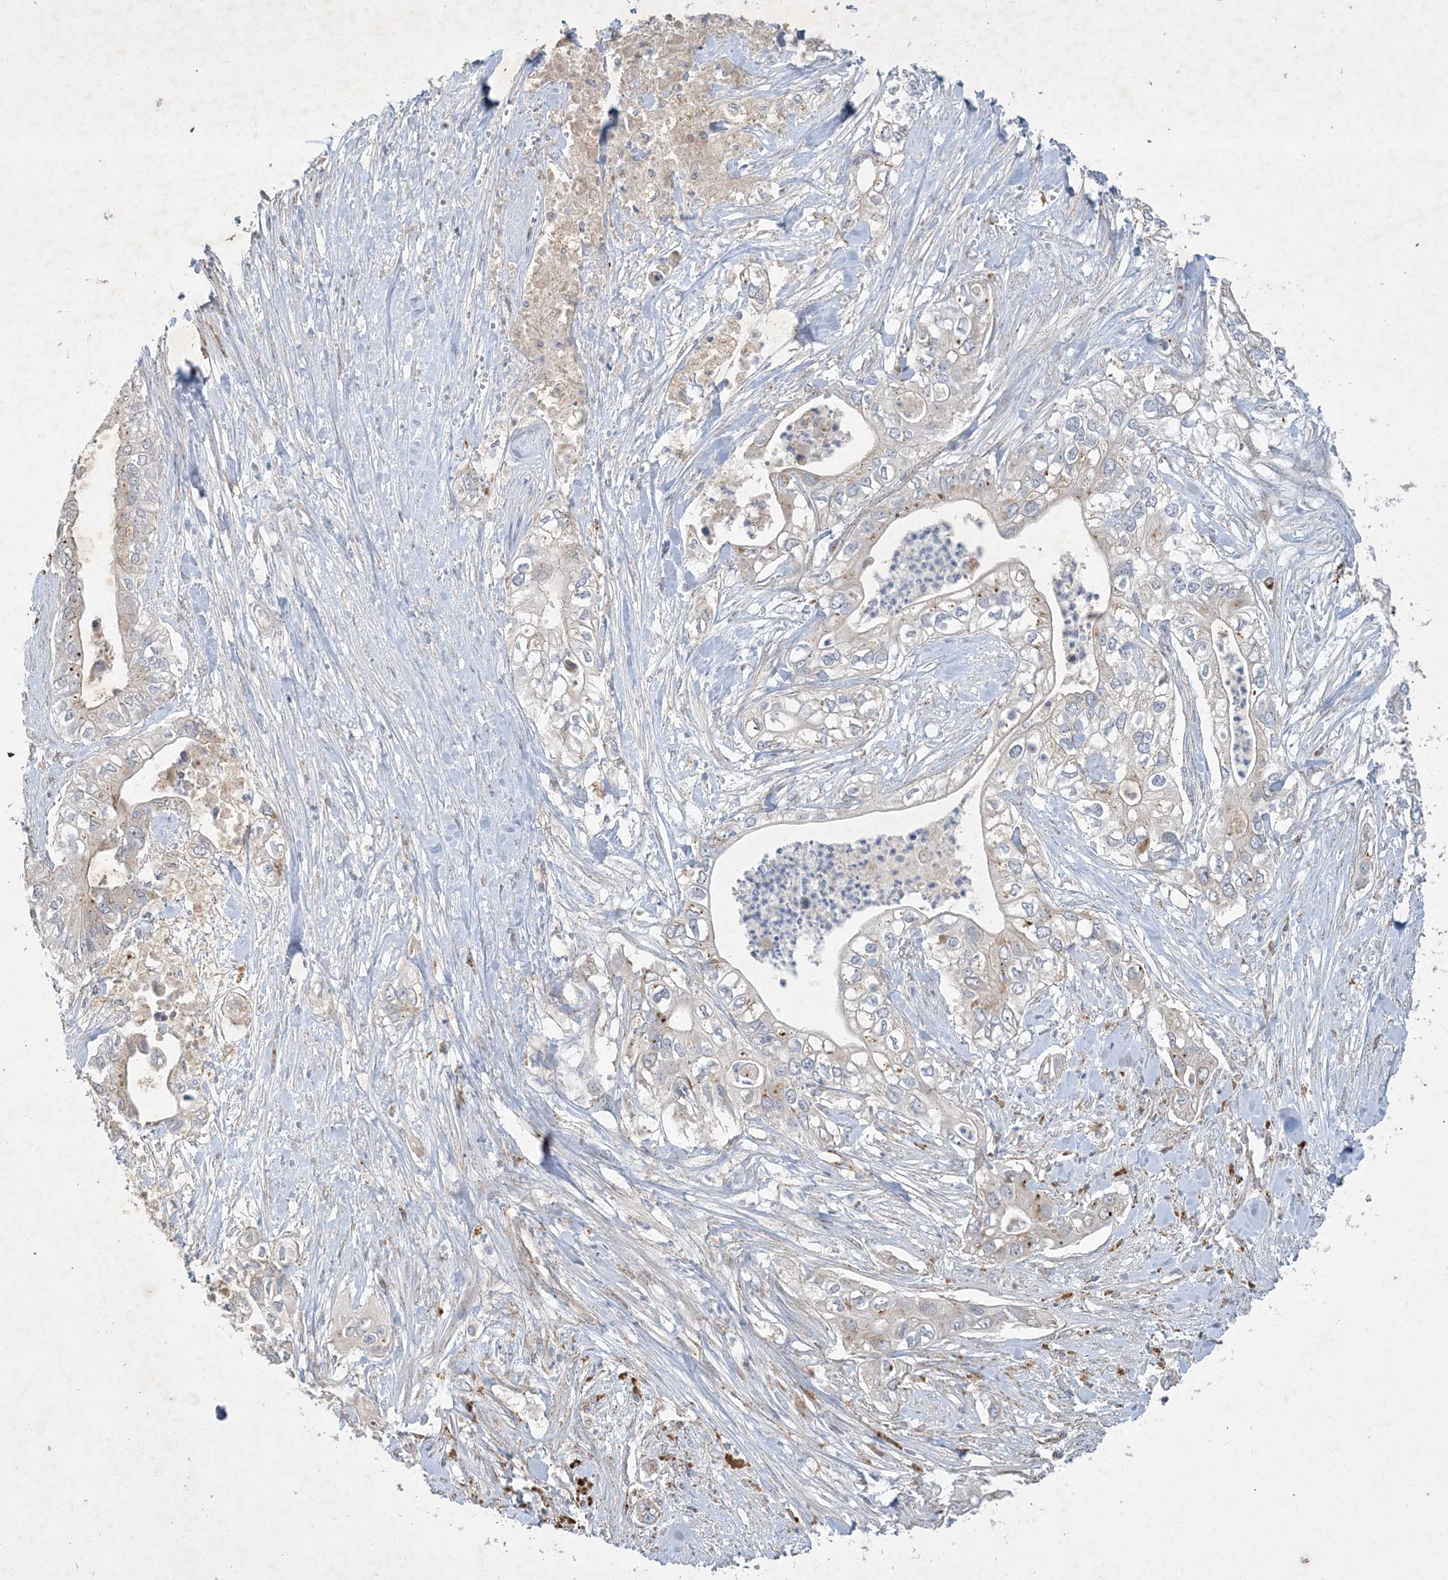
{"staining": {"intensity": "weak", "quantity": "<25%", "location": "cytoplasmic/membranous"}, "tissue": "pancreatic cancer", "cell_type": "Tumor cells", "image_type": "cancer", "snomed": [{"axis": "morphology", "description": "Adenocarcinoma, NOS"}, {"axis": "topography", "description": "Pancreas"}], "caption": "Pancreatic adenocarcinoma stained for a protein using immunohistochemistry (IHC) exhibits no positivity tumor cells.", "gene": "MRPS18A", "patient": {"sex": "female", "age": 78}}